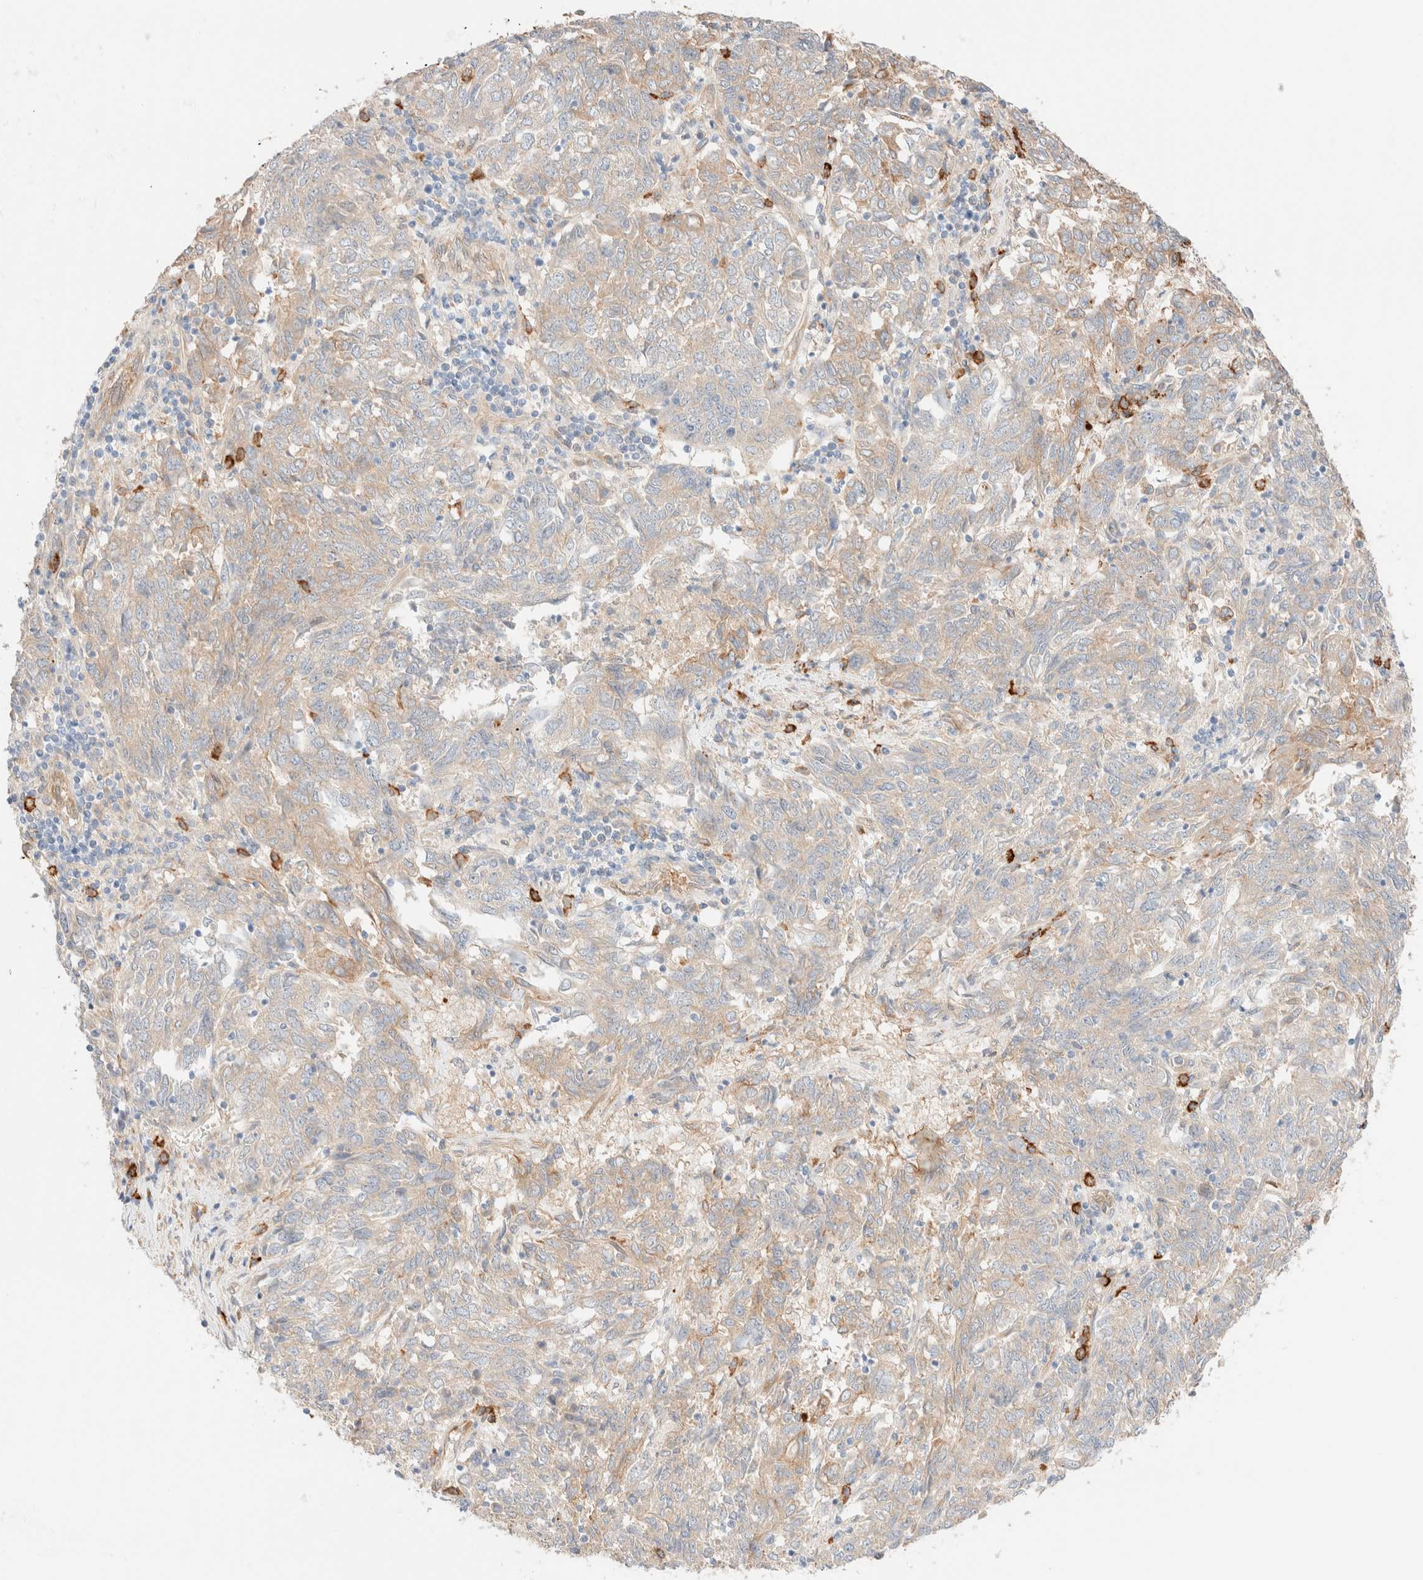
{"staining": {"intensity": "weak", "quantity": "25%-75%", "location": "cytoplasmic/membranous"}, "tissue": "endometrial cancer", "cell_type": "Tumor cells", "image_type": "cancer", "snomed": [{"axis": "morphology", "description": "Adenocarcinoma, NOS"}, {"axis": "topography", "description": "Endometrium"}], "caption": "High-power microscopy captured an immunohistochemistry photomicrograph of endometrial cancer, revealing weak cytoplasmic/membranous staining in about 25%-75% of tumor cells.", "gene": "NIBAN2", "patient": {"sex": "female", "age": 80}}